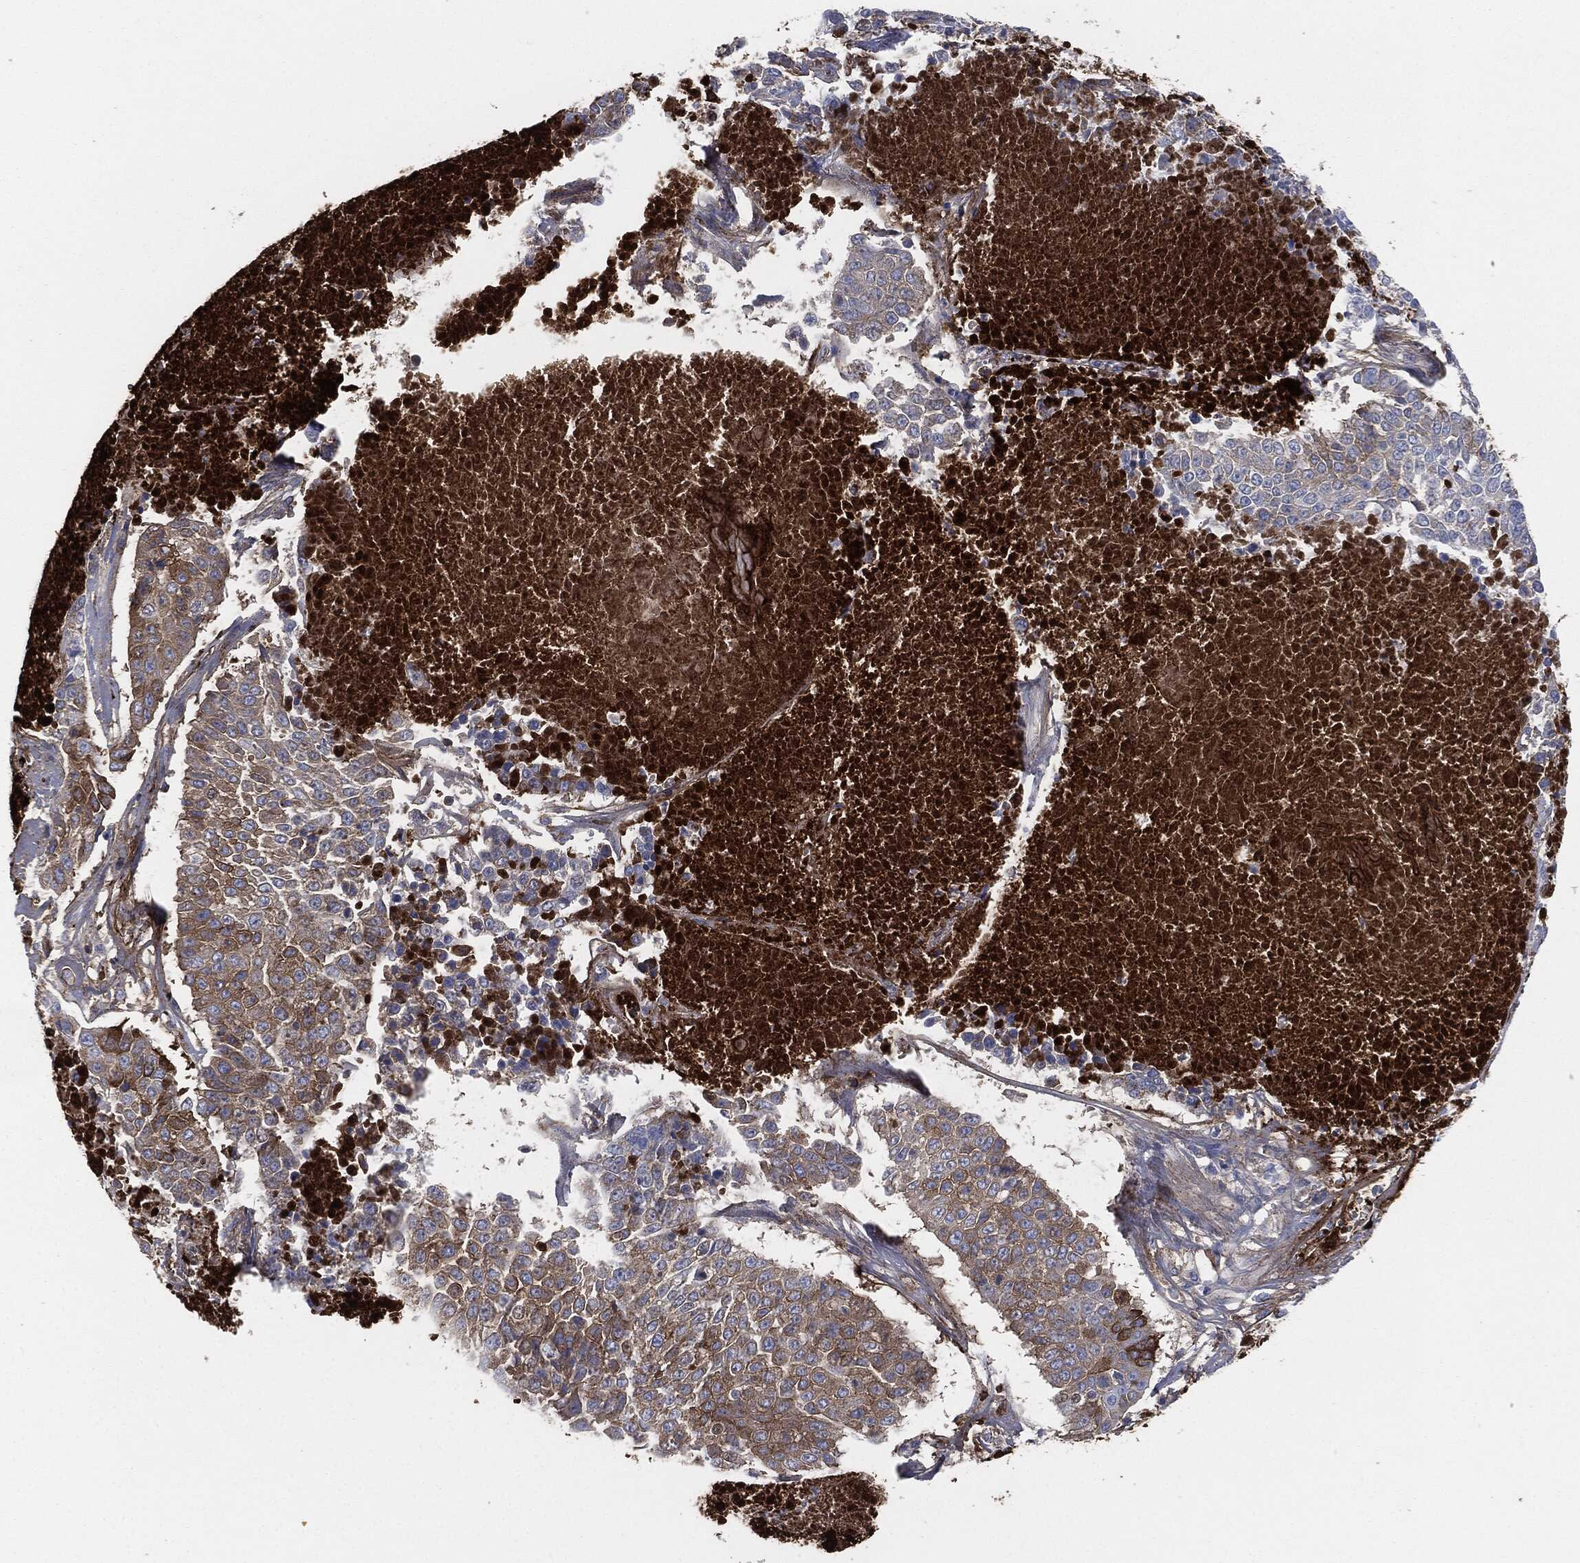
{"staining": {"intensity": "moderate", "quantity": "25%-75%", "location": "cytoplasmic/membranous"}, "tissue": "lung cancer", "cell_type": "Tumor cells", "image_type": "cancer", "snomed": [{"axis": "morphology", "description": "Squamous cell carcinoma, NOS"}, {"axis": "topography", "description": "Lung"}], "caption": "Lung cancer (squamous cell carcinoma) stained with a brown dye exhibits moderate cytoplasmic/membranous positive positivity in about 25%-75% of tumor cells.", "gene": "APOB", "patient": {"sex": "male", "age": 64}}